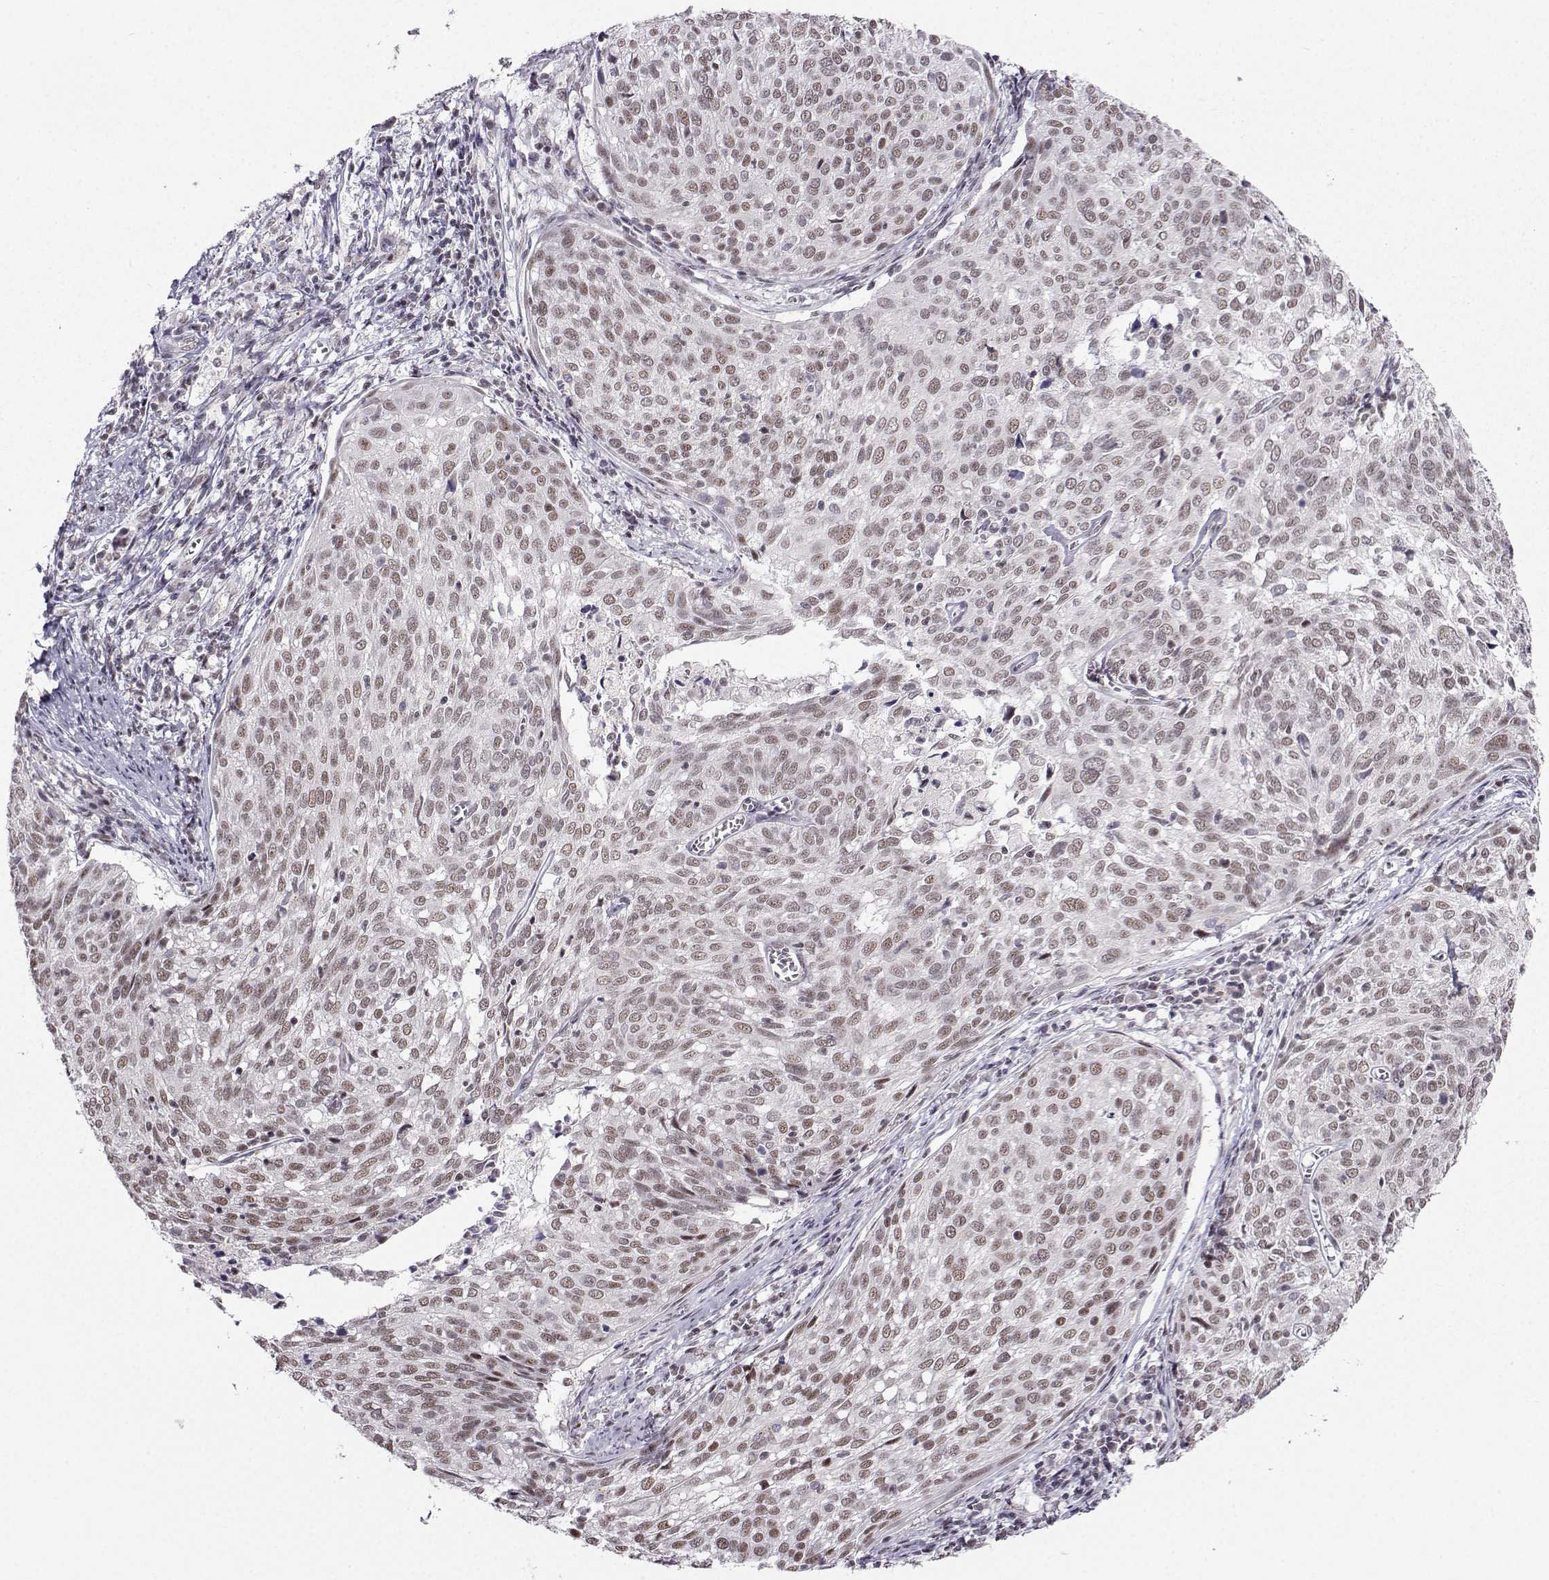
{"staining": {"intensity": "moderate", "quantity": "25%-75%", "location": "nuclear"}, "tissue": "cervical cancer", "cell_type": "Tumor cells", "image_type": "cancer", "snomed": [{"axis": "morphology", "description": "Squamous cell carcinoma, NOS"}, {"axis": "topography", "description": "Cervix"}], "caption": "The image shows a brown stain indicating the presence of a protein in the nuclear of tumor cells in cervical squamous cell carcinoma.", "gene": "LIN28A", "patient": {"sex": "female", "age": 39}}